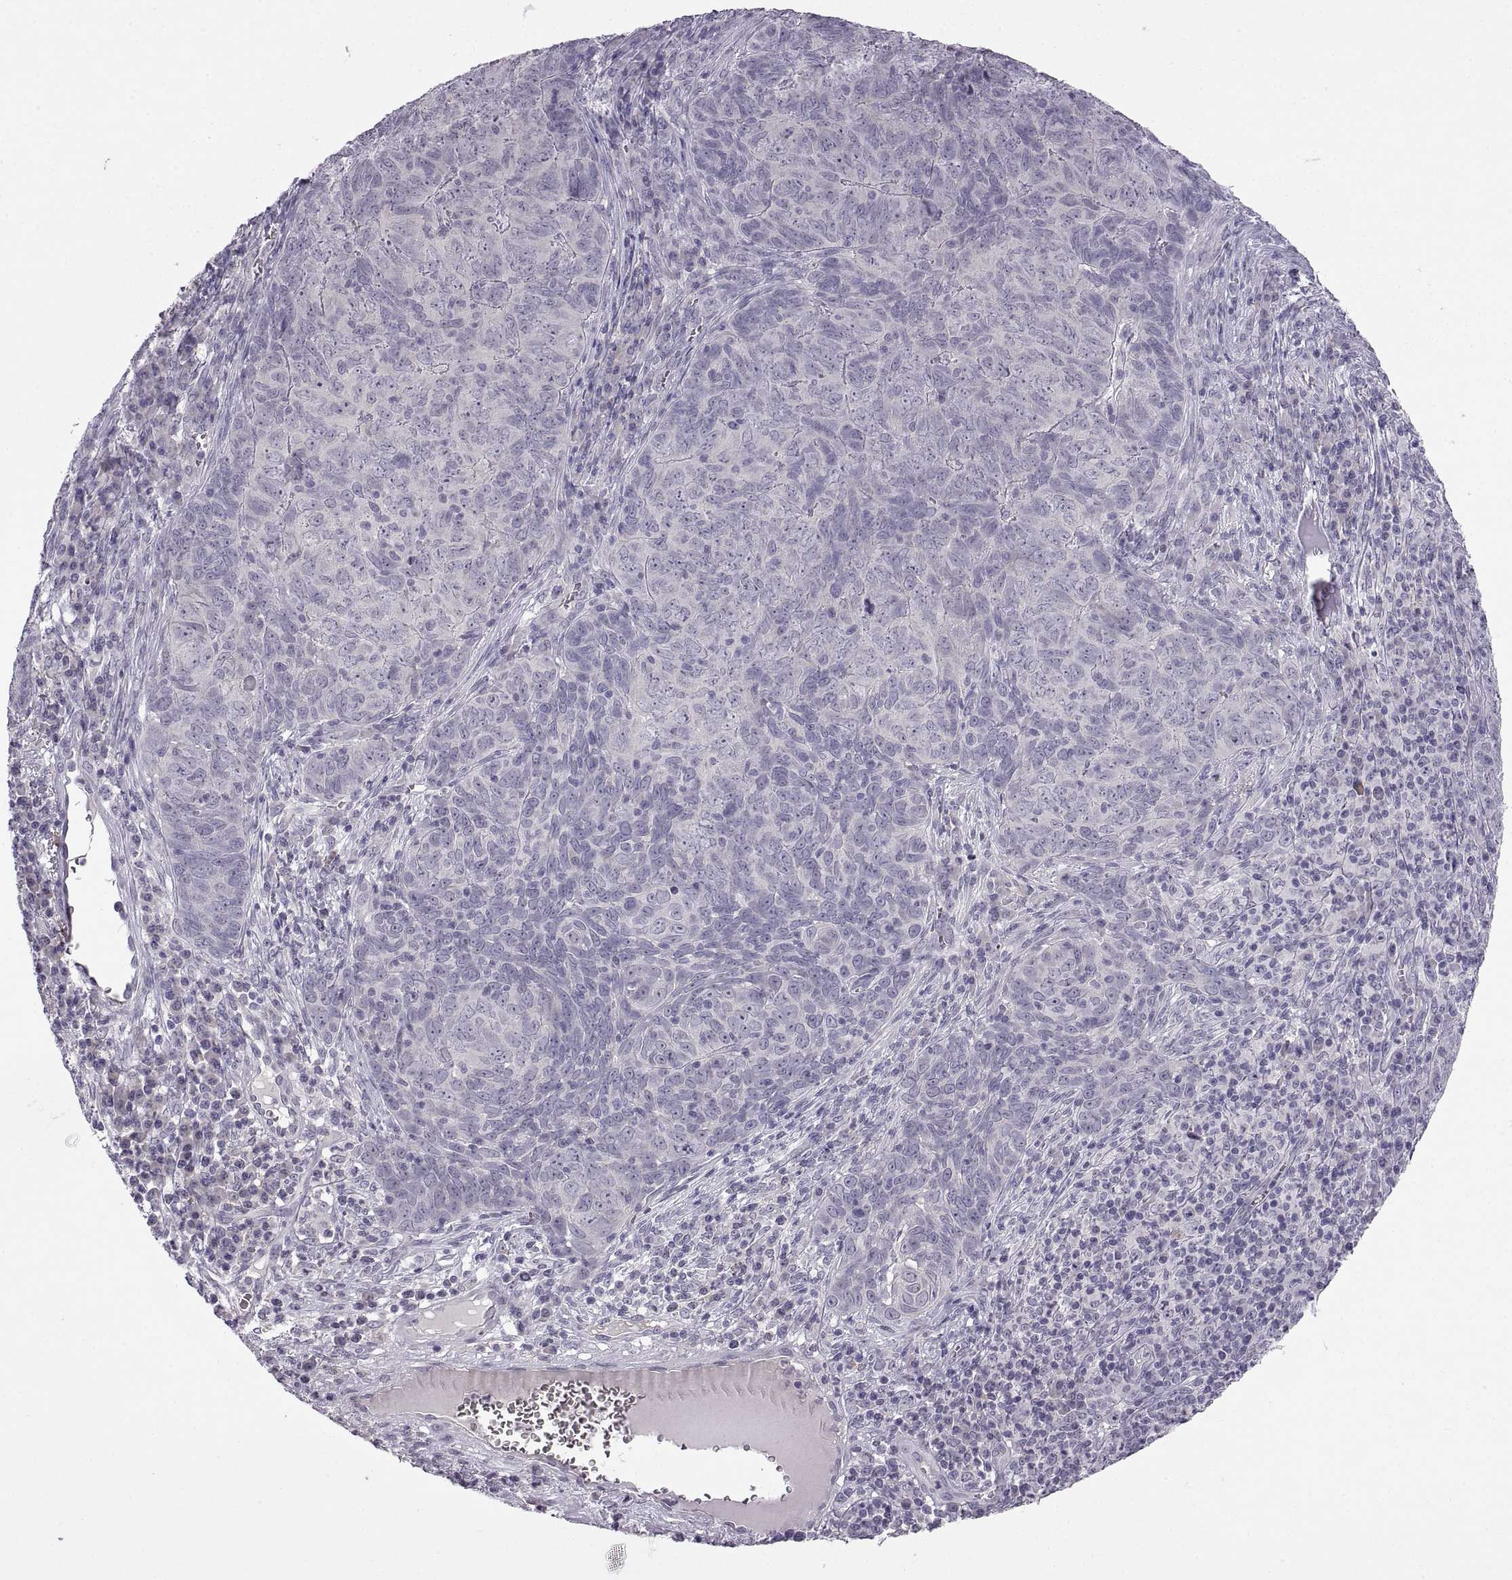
{"staining": {"intensity": "negative", "quantity": "none", "location": "none"}, "tissue": "skin cancer", "cell_type": "Tumor cells", "image_type": "cancer", "snomed": [{"axis": "morphology", "description": "Squamous cell carcinoma, NOS"}, {"axis": "topography", "description": "Skin"}, {"axis": "topography", "description": "Anal"}], "caption": "Tumor cells show no significant protein positivity in skin cancer (squamous cell carcinoma). The staining is performed using DAB (3,3'-diaminobenzidine) brown chromogen with nuclei counter-stained in using hematoxylin.", "gene": "MEIOC", "patient": {"sex": "female", "age": 51}}